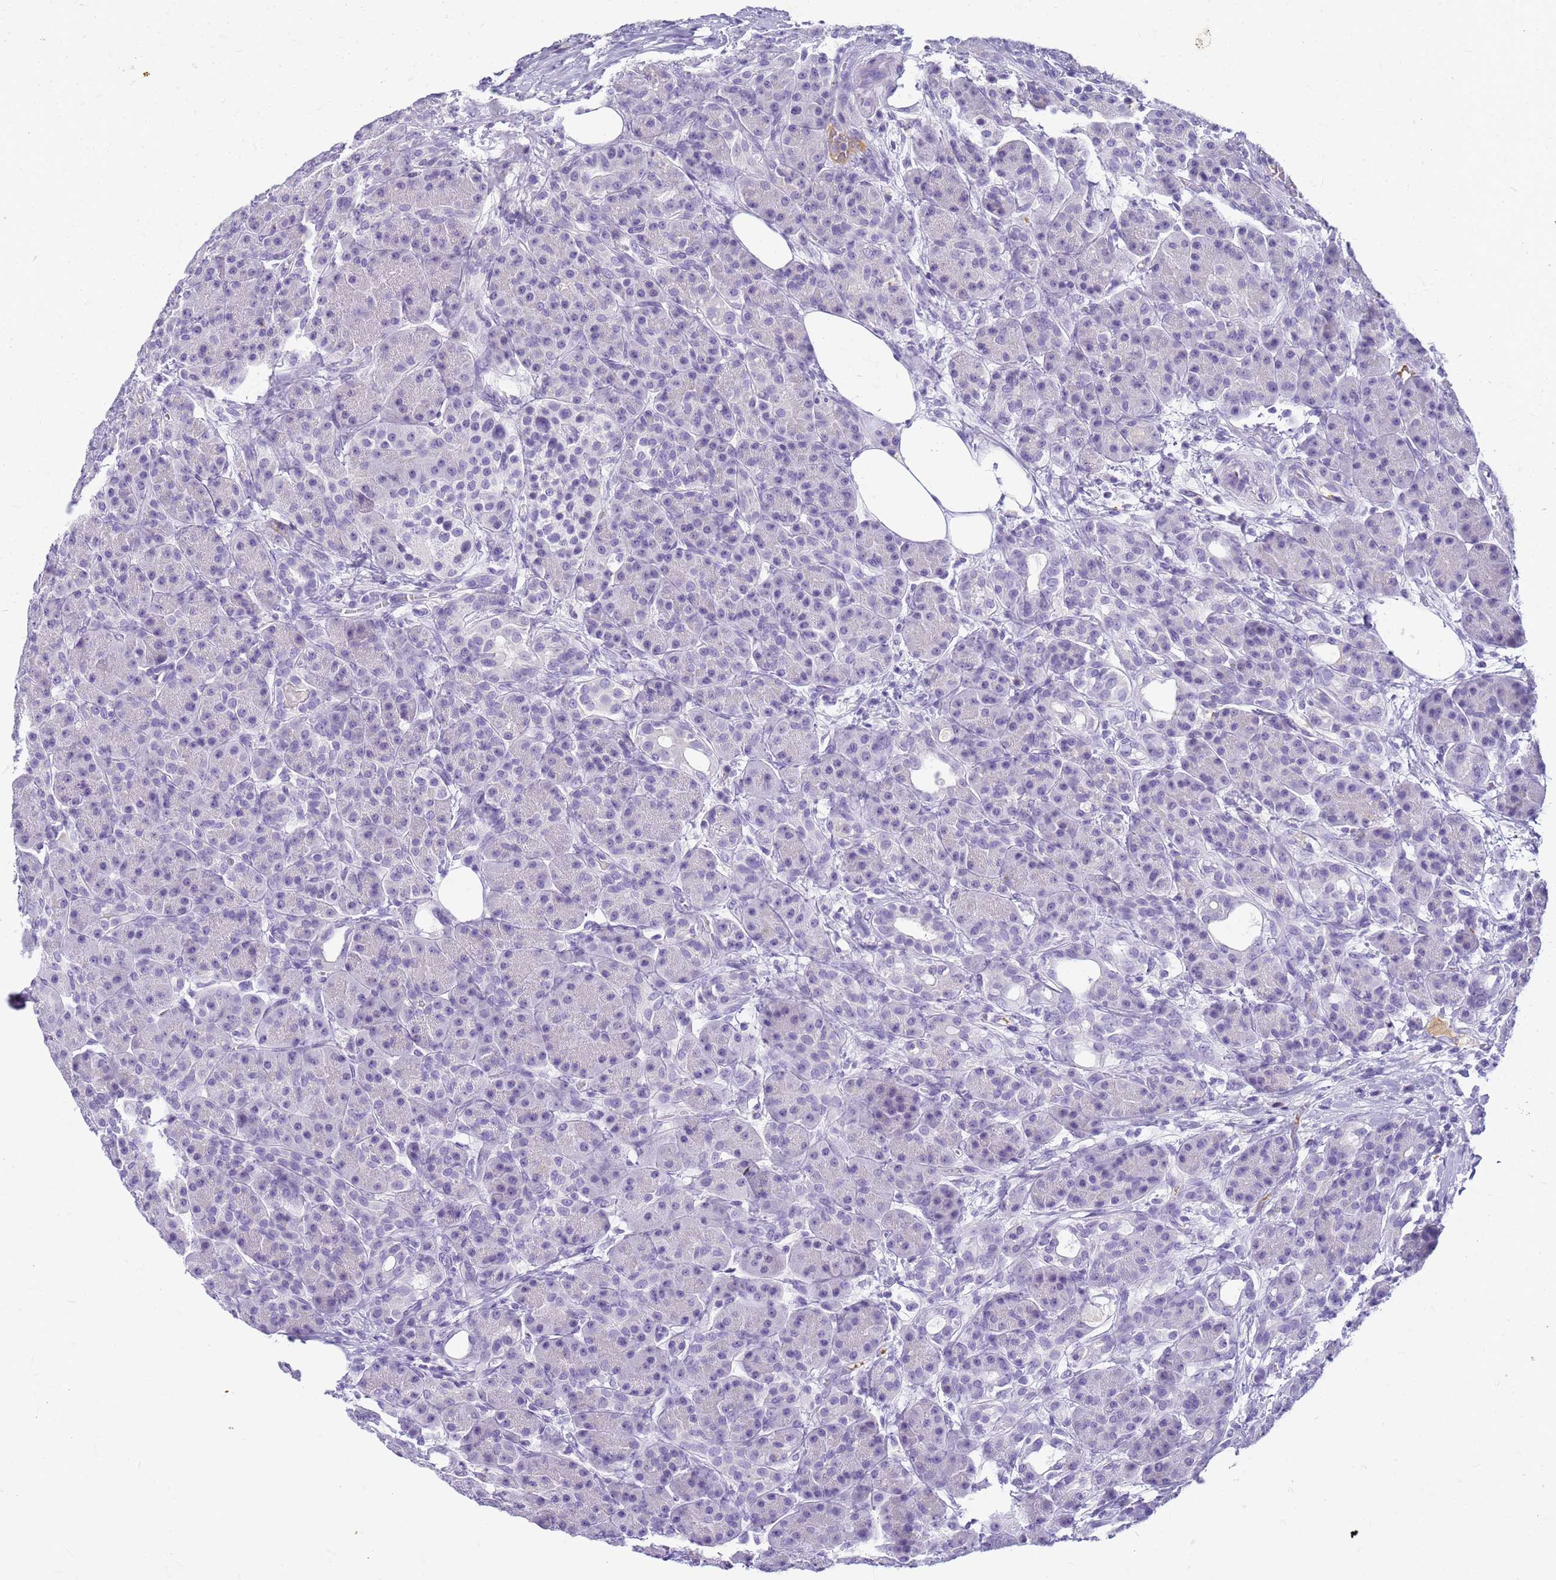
{"staining": {"intensity": "negative", "quantity": "none", "location": "none"}, "tissue": "pancreas", "cell_type": "Exocrine glandular cells", "image_type": "normal", "snomed": [{"axis": "morphology", "description": "Normal tissue, NOS"}, {"axis": "topography", "description": "Pancreas"}], "caption": "DAB immunohistochemical staining of benign human pancreas demonstrates no significant staining in exocrine glandular cells. (DAB immunohistochemistry (IHC), high magnification).", "gene": "CFAP100", "patient": {"sex": "male", "age": 63}}